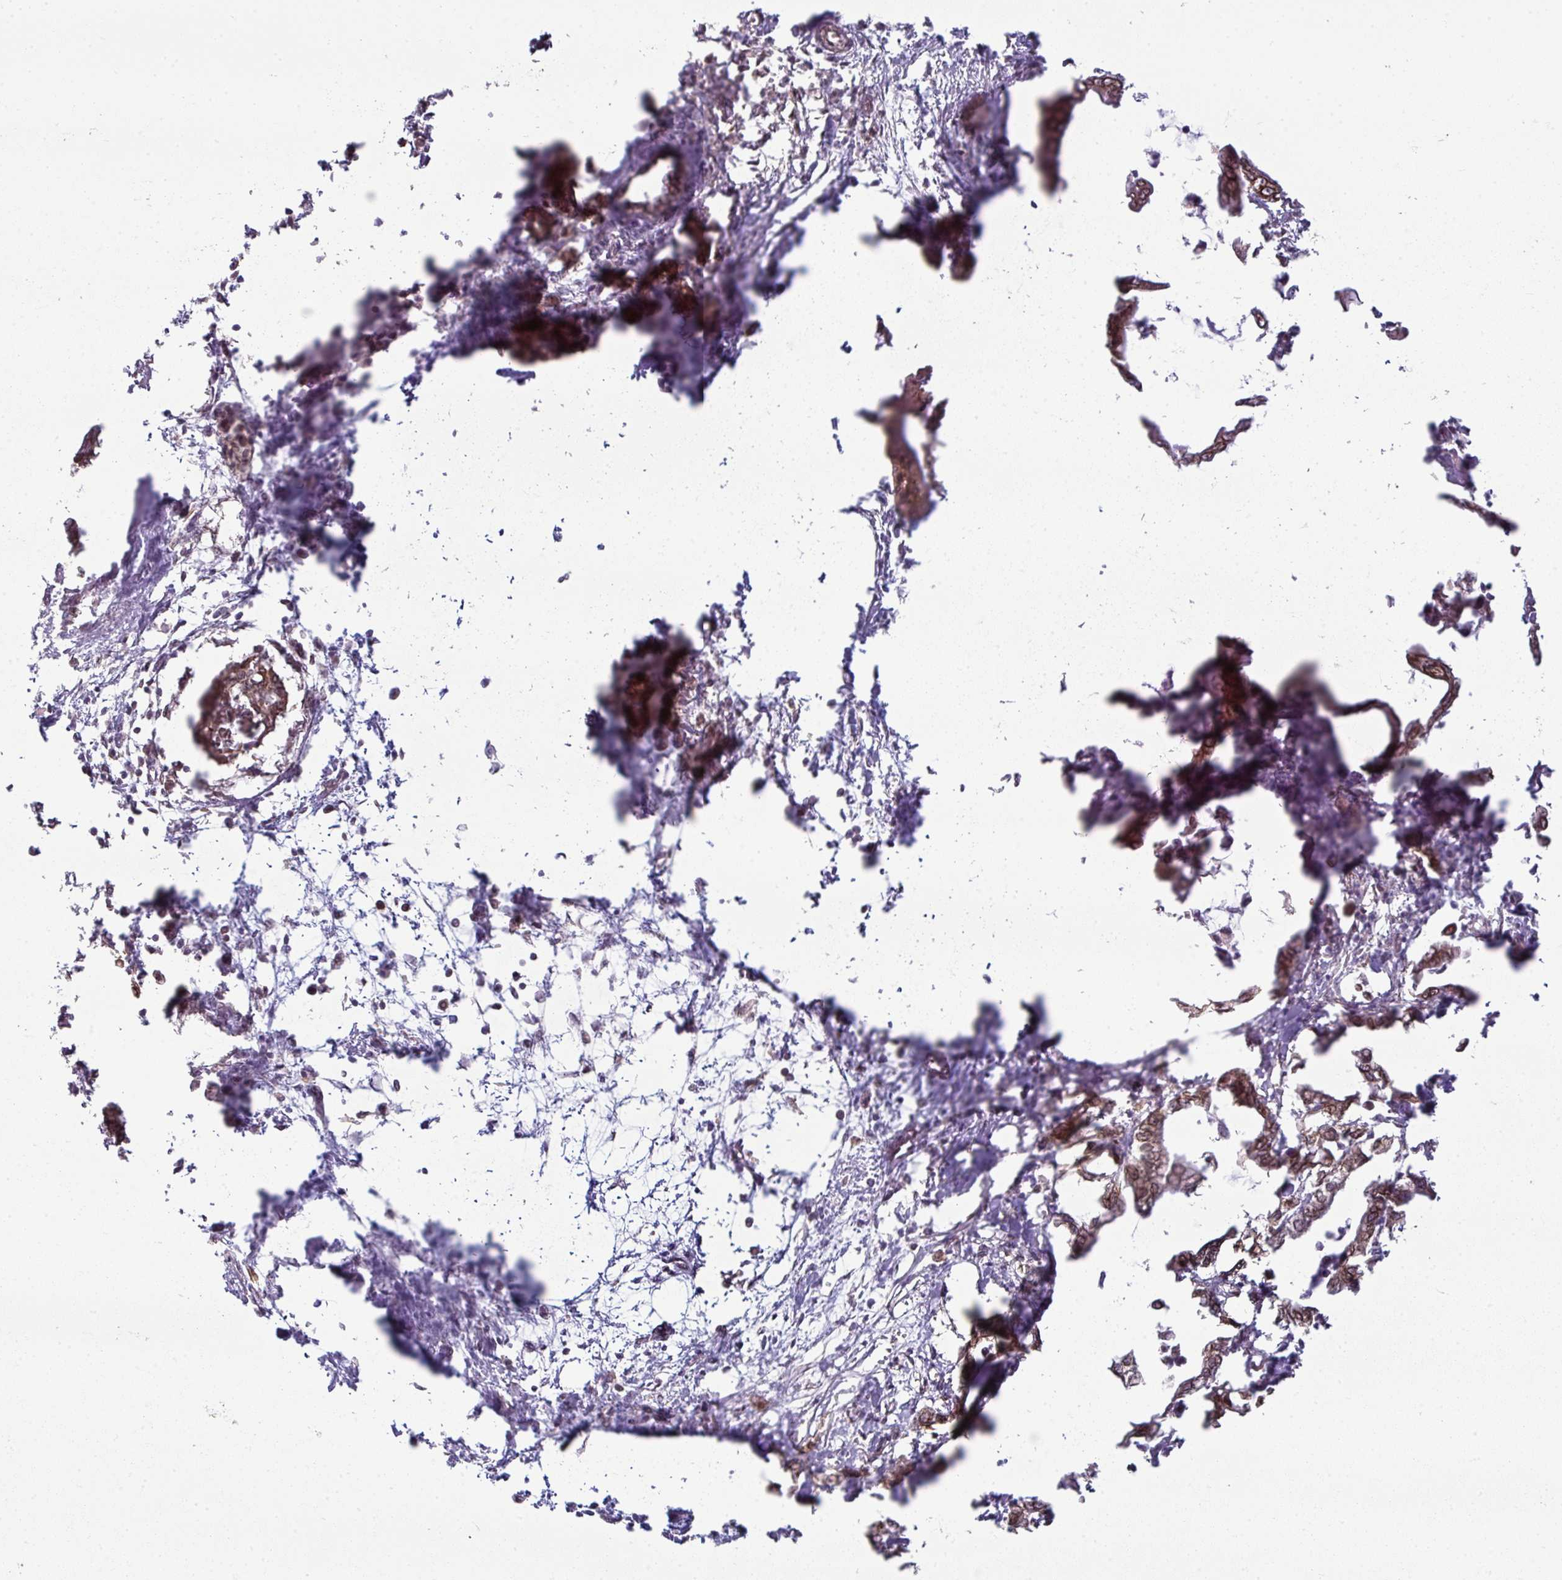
{"staining": {"intensity": "moderate", "quantity": ">75%", "location": "cytoplasmic/membranous,nuclear"}, "tissue": "pancreatic cancer", "cell_type": "Tumor cells", "image_type": "cancer", "snomed": [{"axis": "morphology", "description": "Adenocarcinoma, NOS"}, {"axis": "topography", "description": "Pancreas"}], "caption": "Immunohistochemistry (IHC) staining of pancreatic cancer, which displays medium levels of moderate cytoplasmic/membranous and nuclear expression in approximately >75% of tumor cells indicating moderate cytoplasmic/membranous and nuclear protein positivity. The staining was performed using DAB (brown) for protein detection and nuclei were counterstained in hematoxylin (blue).", "gene": "RANGAP1", "patient": {"sex": "male", "age": 61}}